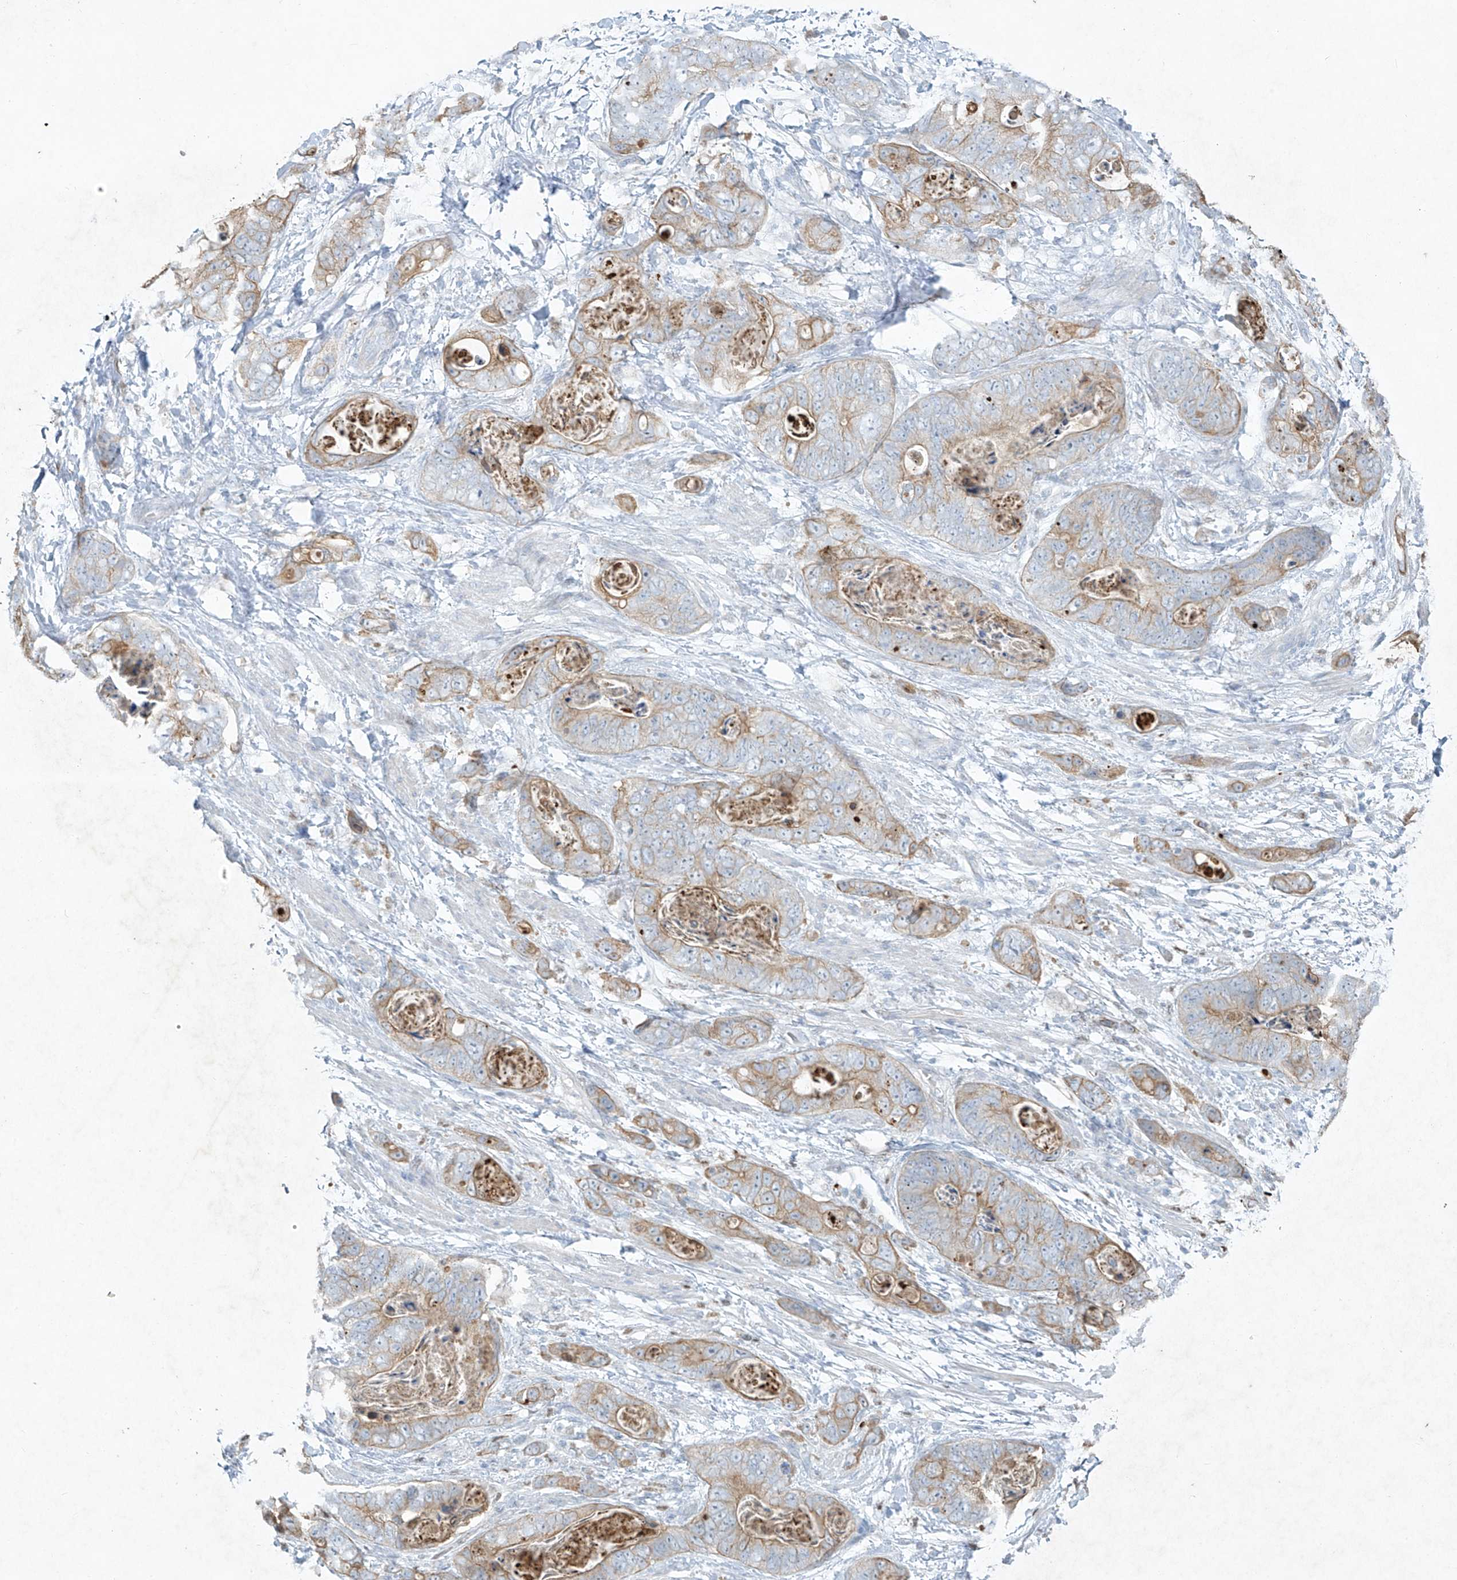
{"staining": {"intensity": "moderate", "quantity": "25%-75%", "location": "cytoplasmic/membranous"}, "tissue": "stomach cancer", "cell_type": "Tumor cells", "image_type": "cancer", "snomed": [{"axis": "morphology", "description": "Adenocarcinoma, NOS"}, {"axis": "topography", "description": "Stomach"}], "caption": "Protein staining exhibits moderate cytoplasmic/membranous staining in approximately 25%-75% of tumor cells in adenocarcinoma (stomach).", "gene": "TUBE1", "patient": {"sex": "female", "age": 89}}